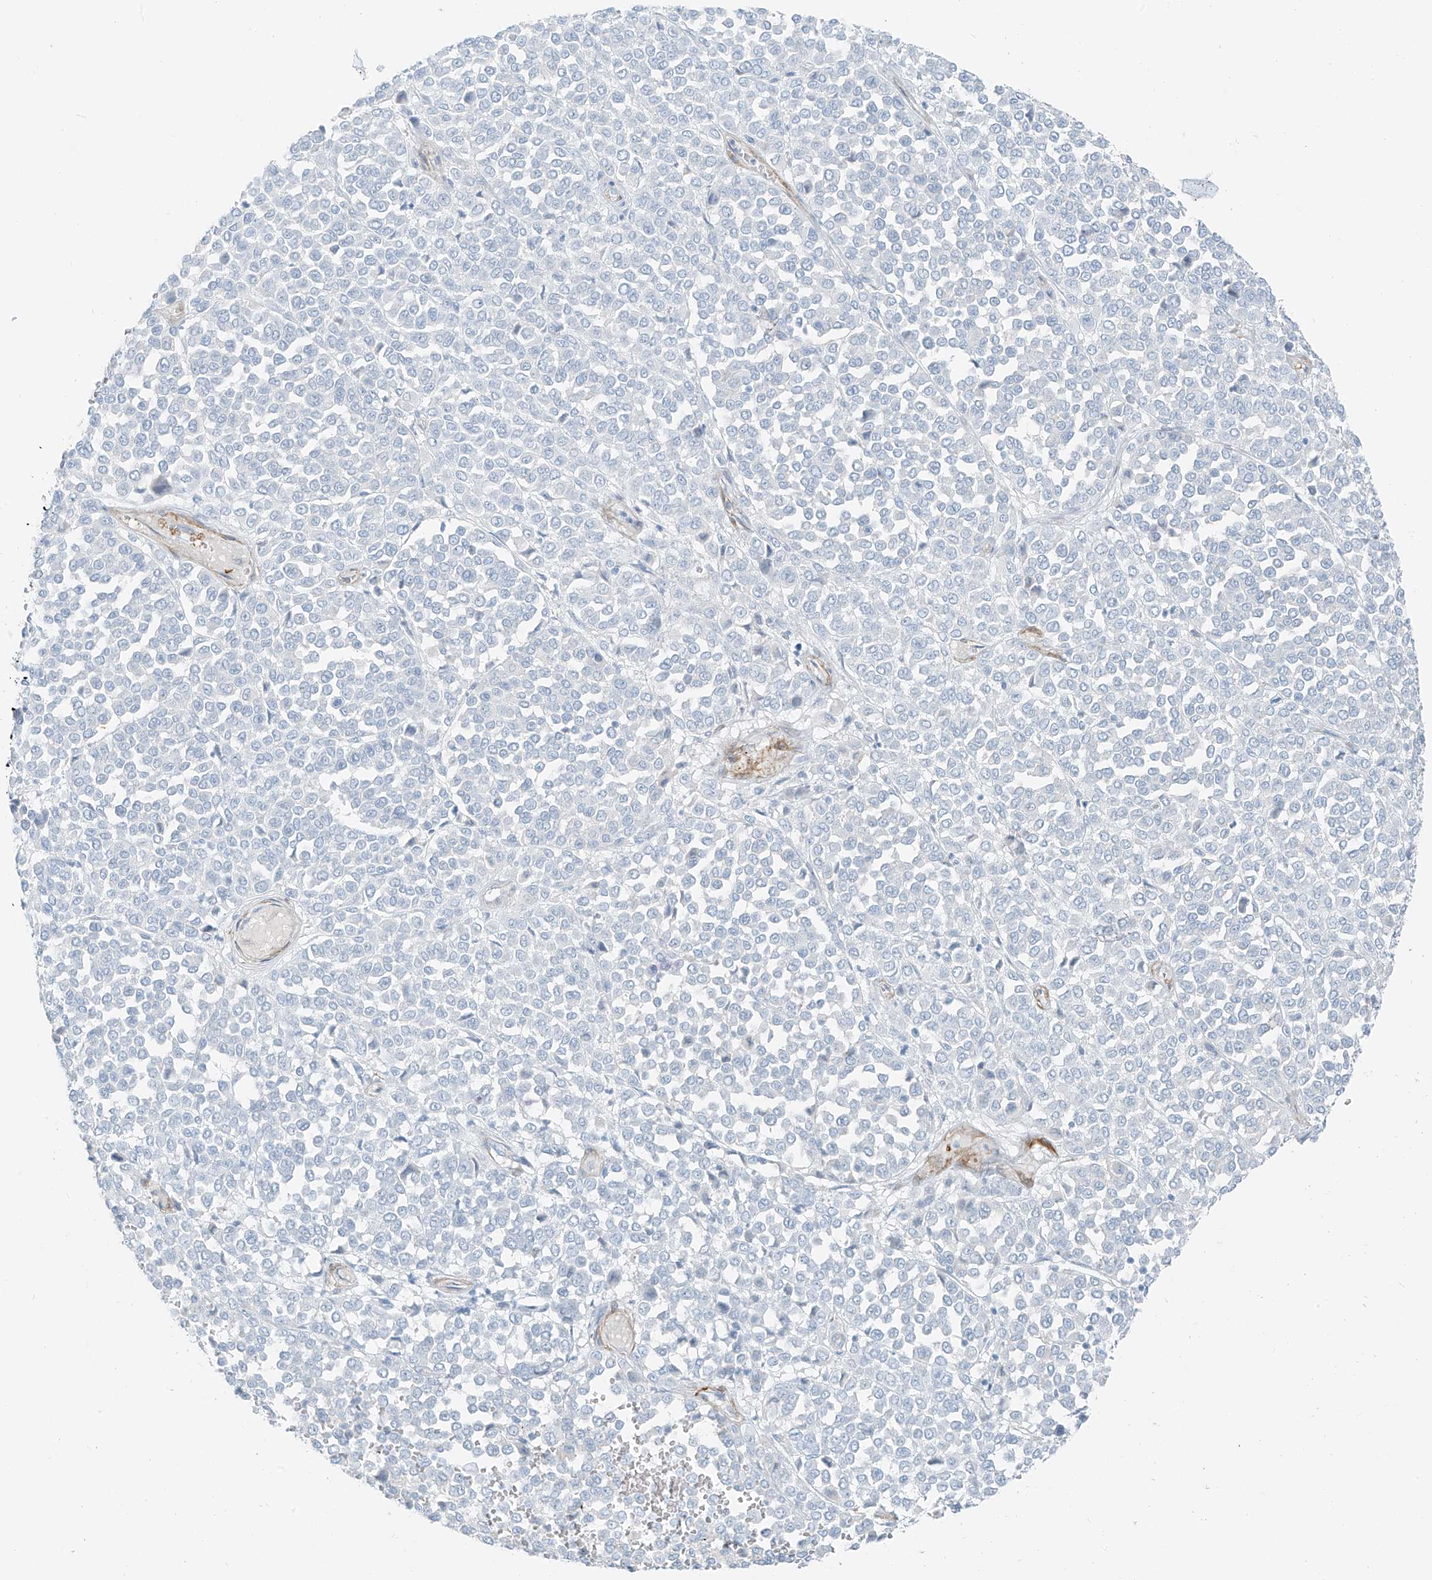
{"staining": {"intensity": "negative", "quantity": "none", "location": "none"}, "tissue": "melanoma", "cell_type": "Tumor cells", "image_type": "cancer", "snomed": [{"axis": "morphology", "description": "Malignant melanoma, Metastatic site"}, {"axis": "topography", "description": "Pancreas"}], "caption": "Immunohistochemistry (IHC) histopathology image of neoplastic tissue: malignant melanoma (metastatic site) stained with DAB exhibits no significant protein staining in tumor cells.", "gene": "SMCP", "patient": {"sex": "female", "age": 30}}